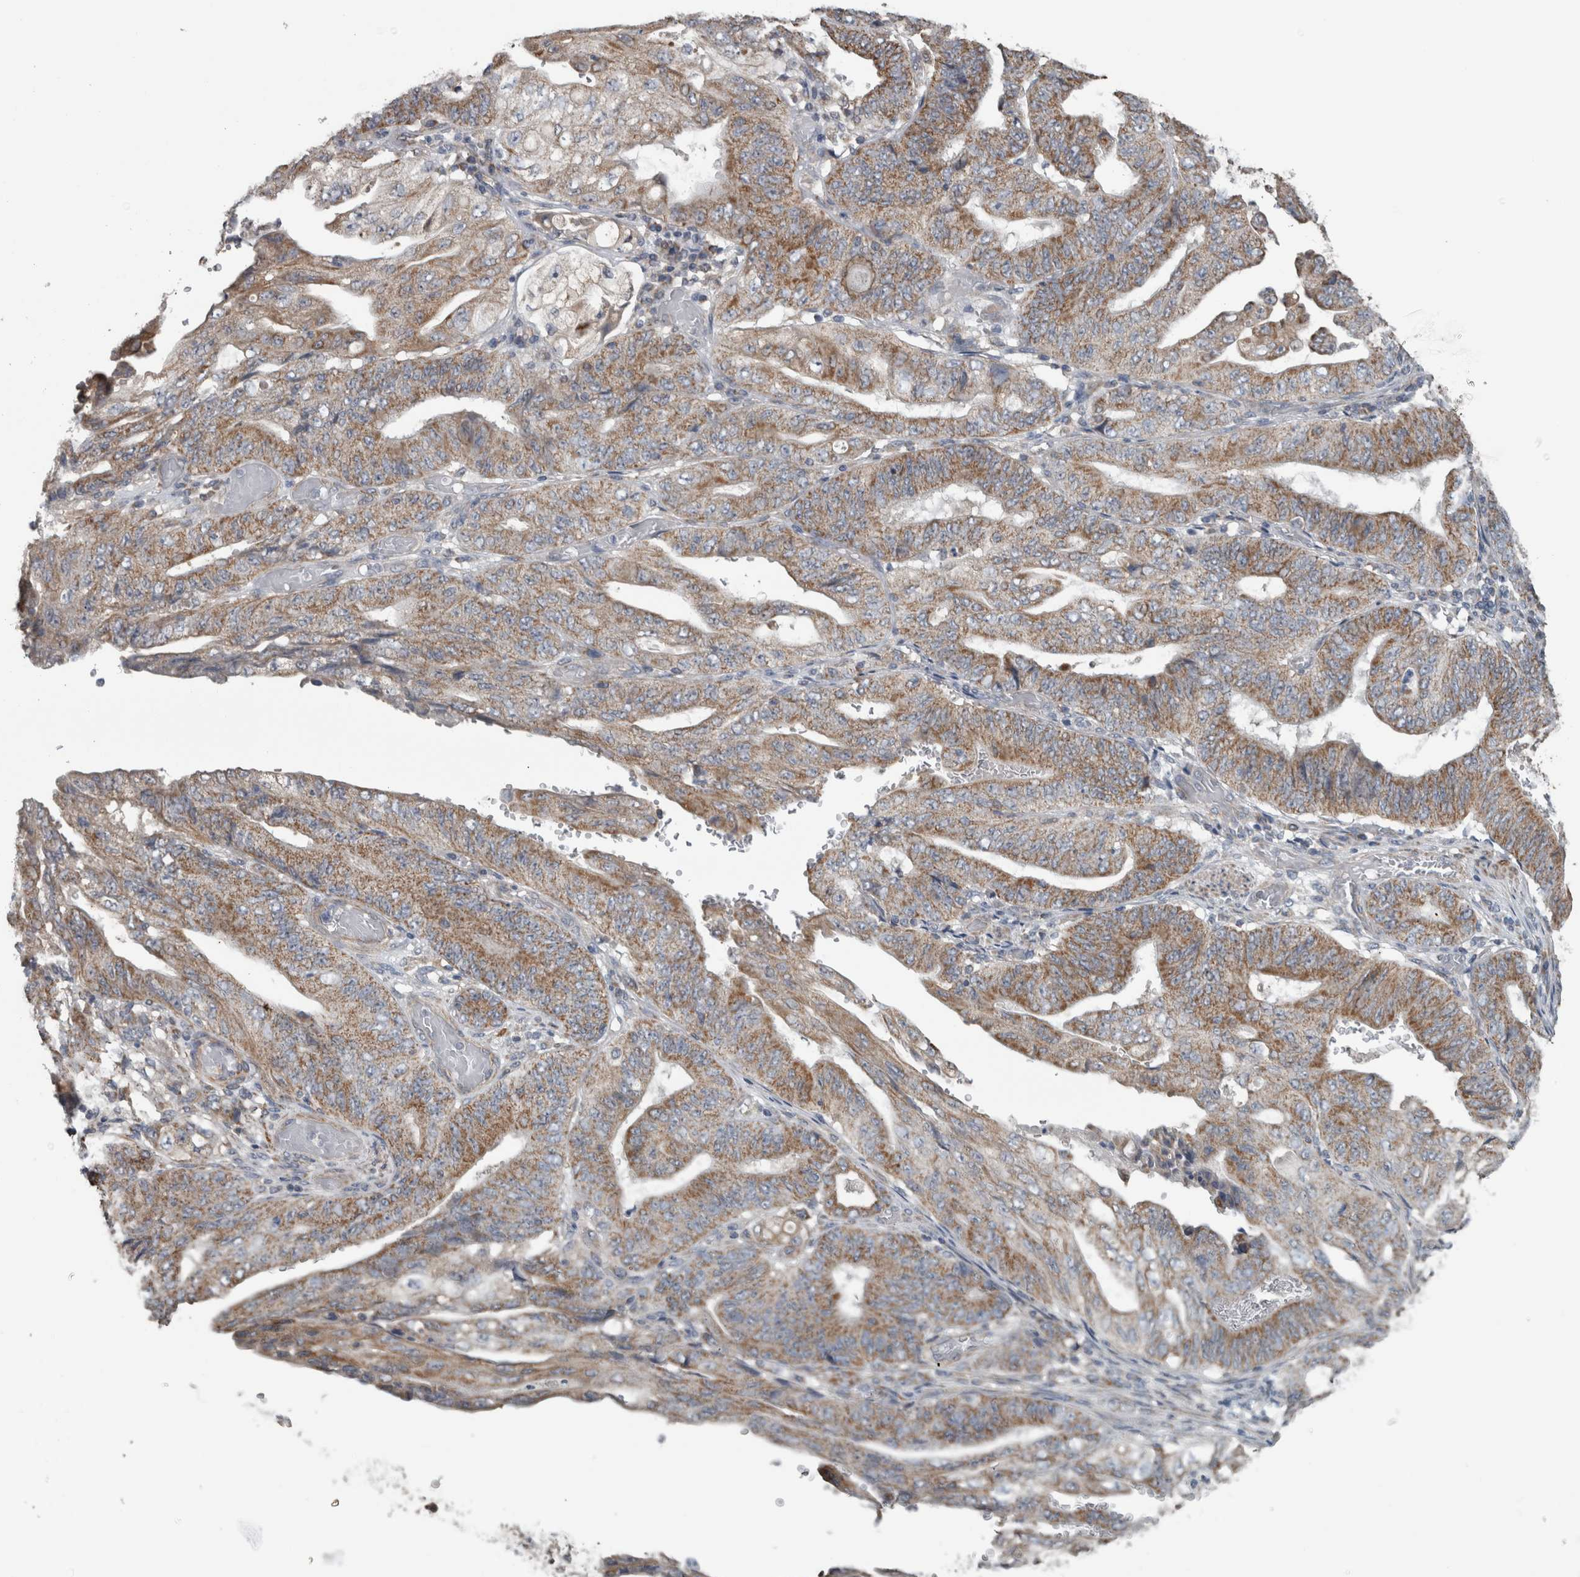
{"staining": {"intensity": "moderate", "quantity": ">75%", "location": "cytoplasmic/membranous"}, "tissue": "stomach cancer", "cell_type": "Tumor cells", "image_type": "cancer", "snomed": [{"axis": "morphology", "description": "Adenocarcinoma, NOS"}, {"axis": "topography", "description": "Stomach"}], "caption": "Stomach cancer (adenocarcinoma) stained with a brown dye demonstrates moderate cytoplasmic/membranous positive expression in approximately >75% of tumor cells.", "gene": "ARMC1", "patient": {"sex": "female", "age": 73}}